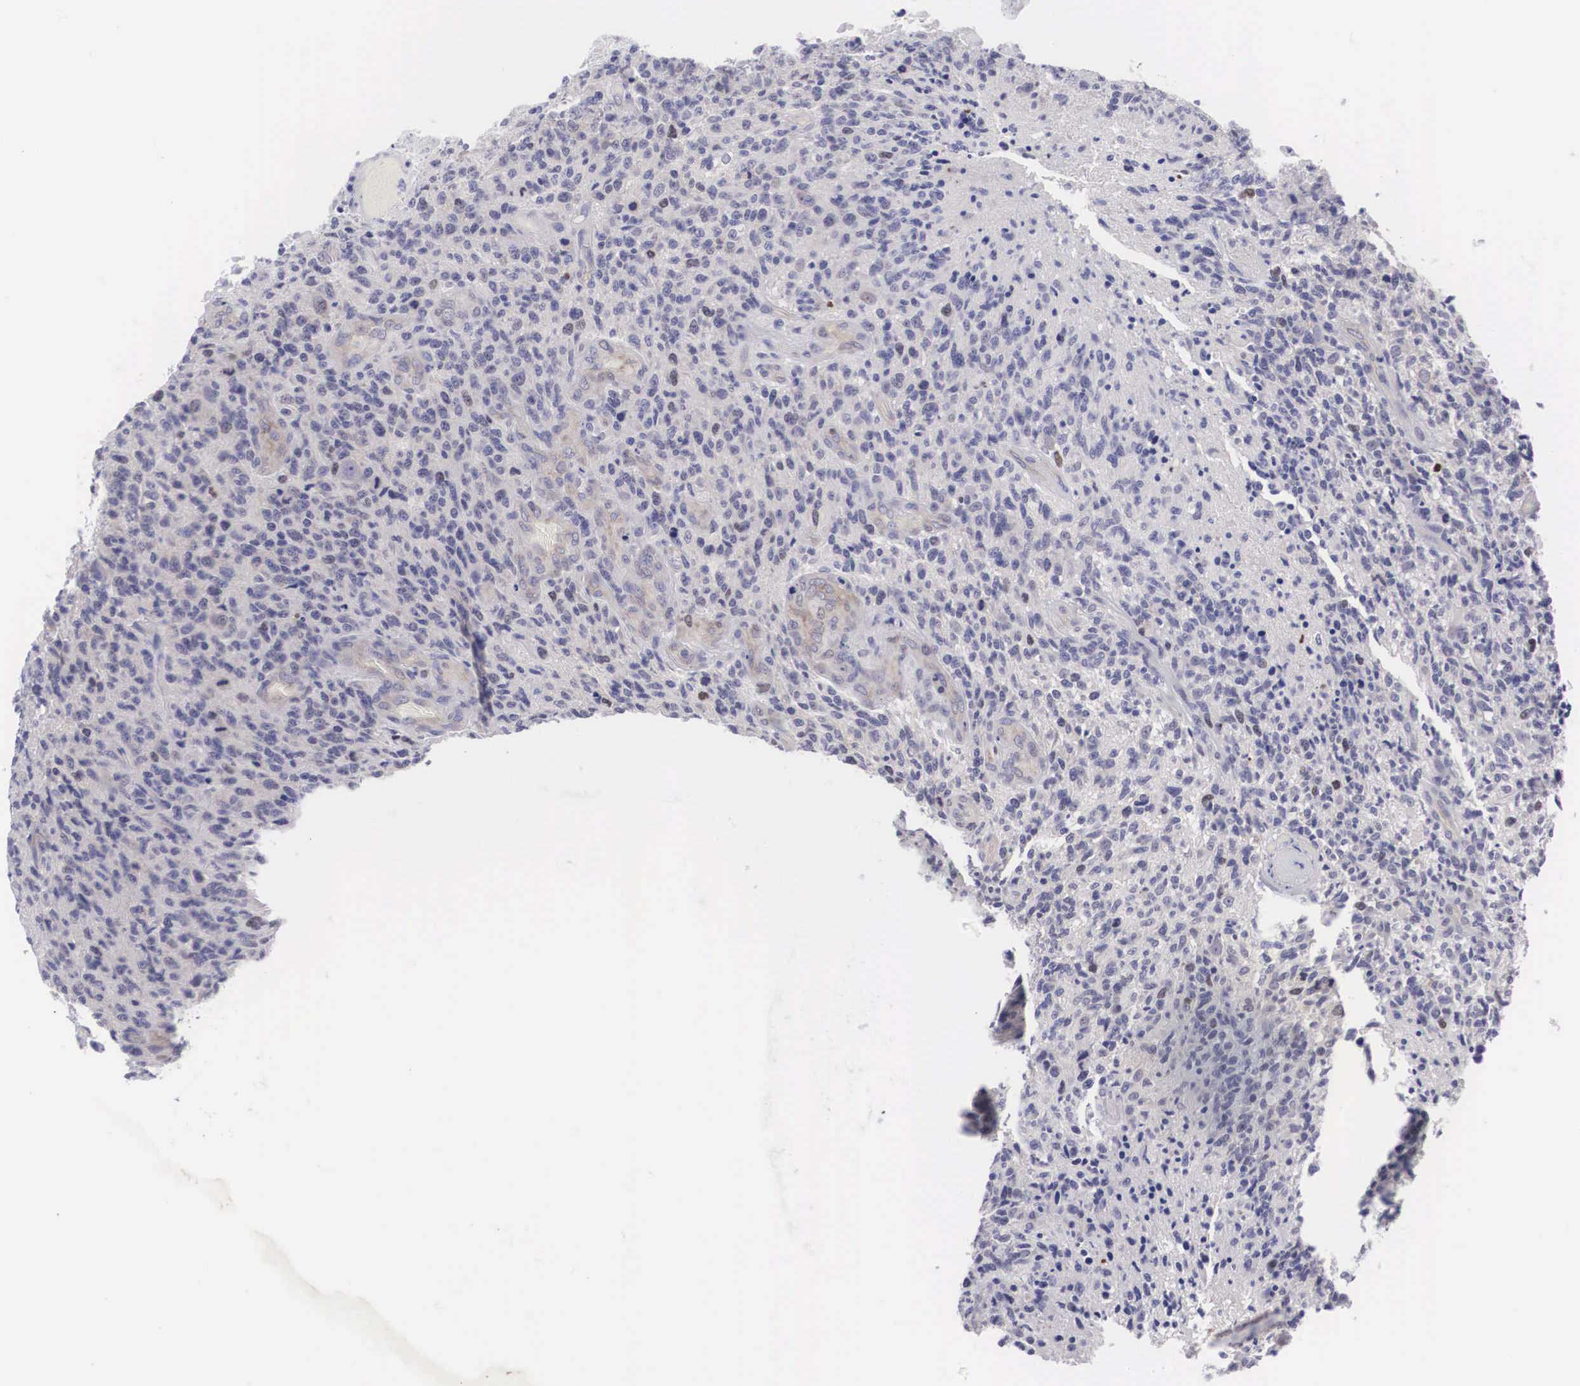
{"staining": {"intensity": "negative", "quantity": "none", "location": "none"}, "tissue": "glioma", "cell_type": "Tumor cells", "image_type": "cancer", "snomed": [{"axis": "morphology", "description": "Glioma, malignant, High grade"}, {"axis": "topography", "description": "Brain"}], "caption": "This is a histopathology image of immunohistochemistry (IHC) staining of glioma, which shows no staining in tumor cells. (Stains: DAB immunohistochemistry with hematoxylin counter stain, Microscopy: brightfield microscopy at high magnification).", "gene": "MAST4", "patient": {"sex": "male", "age": 36}}